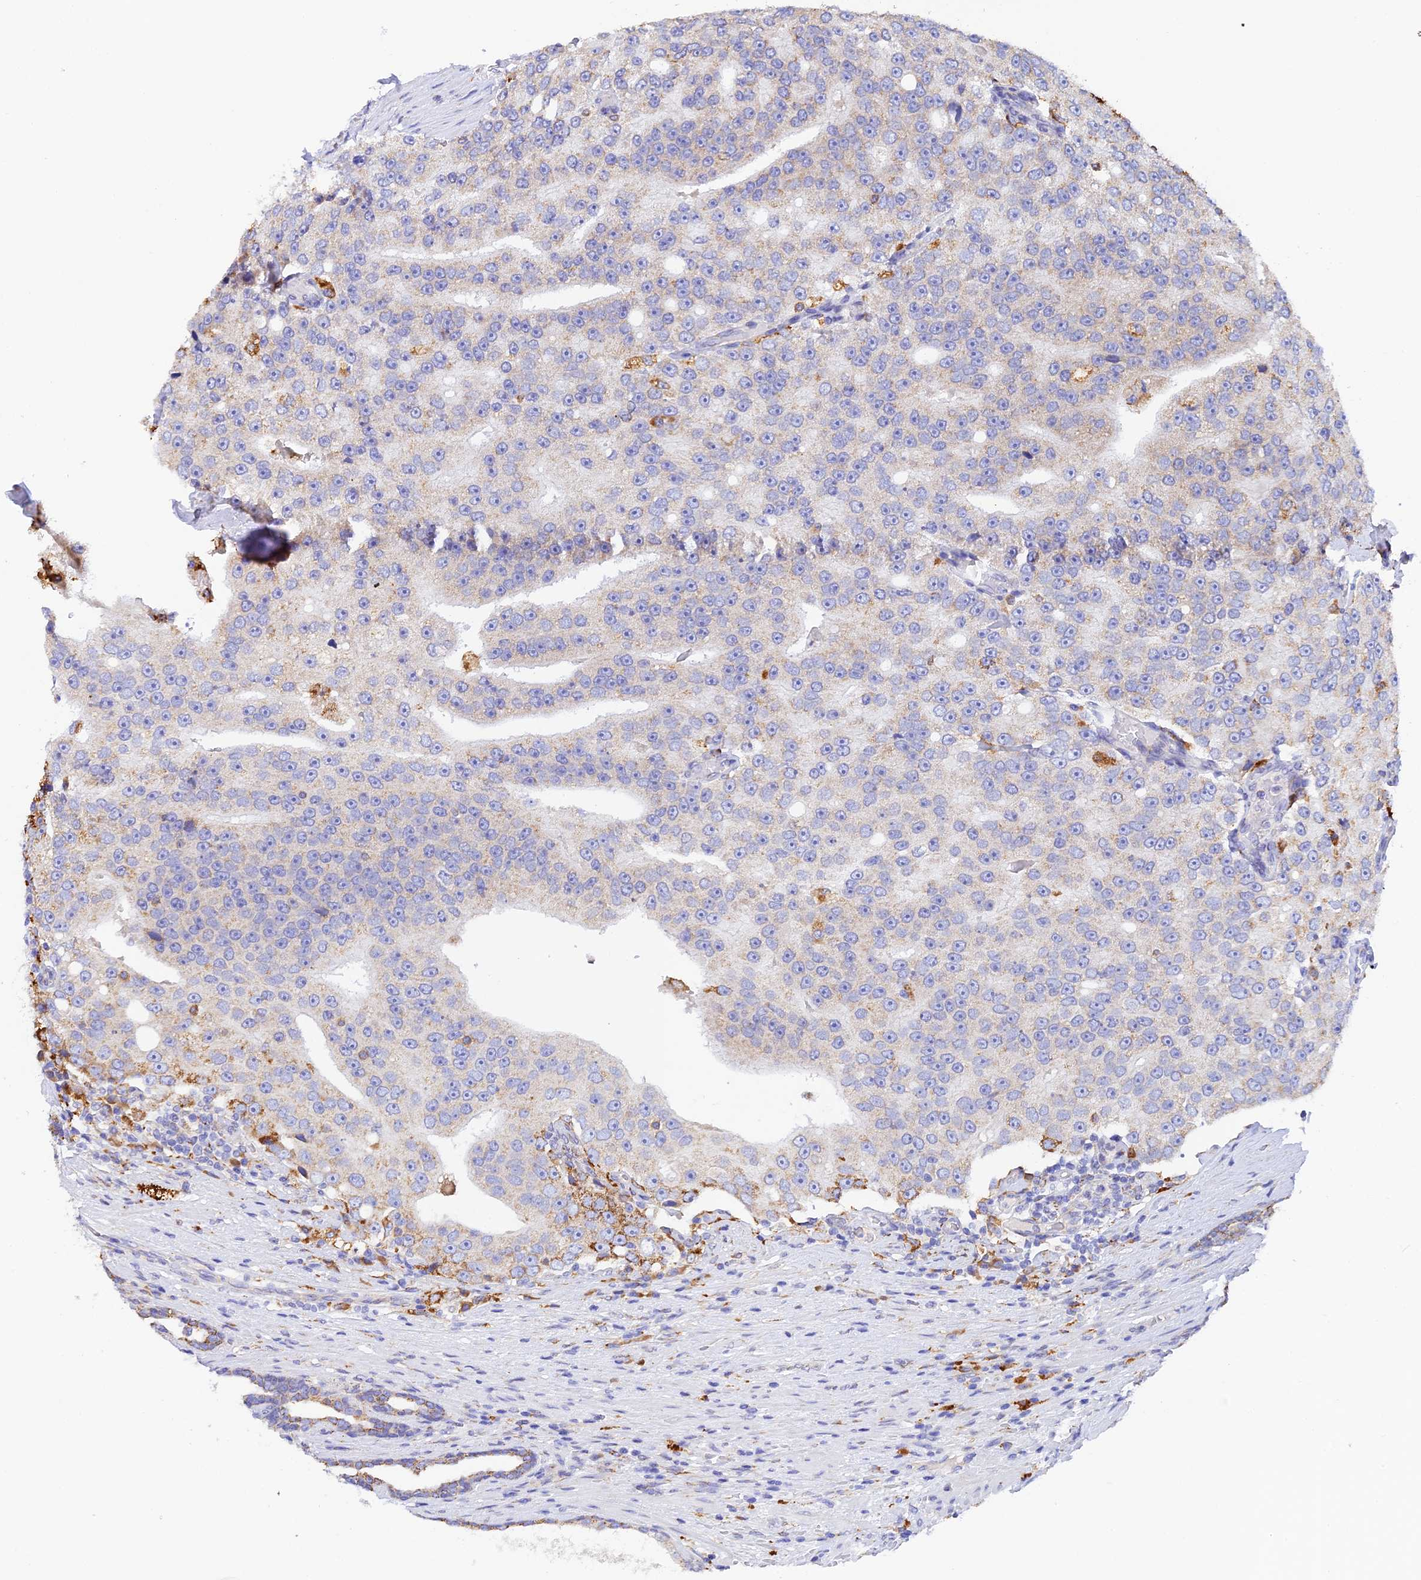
{"staining": {"intensity": "moderate", "quantity": "<25%", "location": "cytoplasmic/membranous"}, "tissue": "prostate cancer", "cell_type": "Tumor cells", "image_type": "cancer", "snomed": [{"axis": "morphology", "description": "Adenocarcinoma, High grade"}, {"axis": "topography", "description": "Prostate"}], "caption": "Tumor cells display low levels of moderate cytoplasmic/membranous positivity in about <25% of cells in human high-grade adenocarcinoma (prostate).", "gene": "VKORC1", "patient": {"sex": "male", "age": 70}}